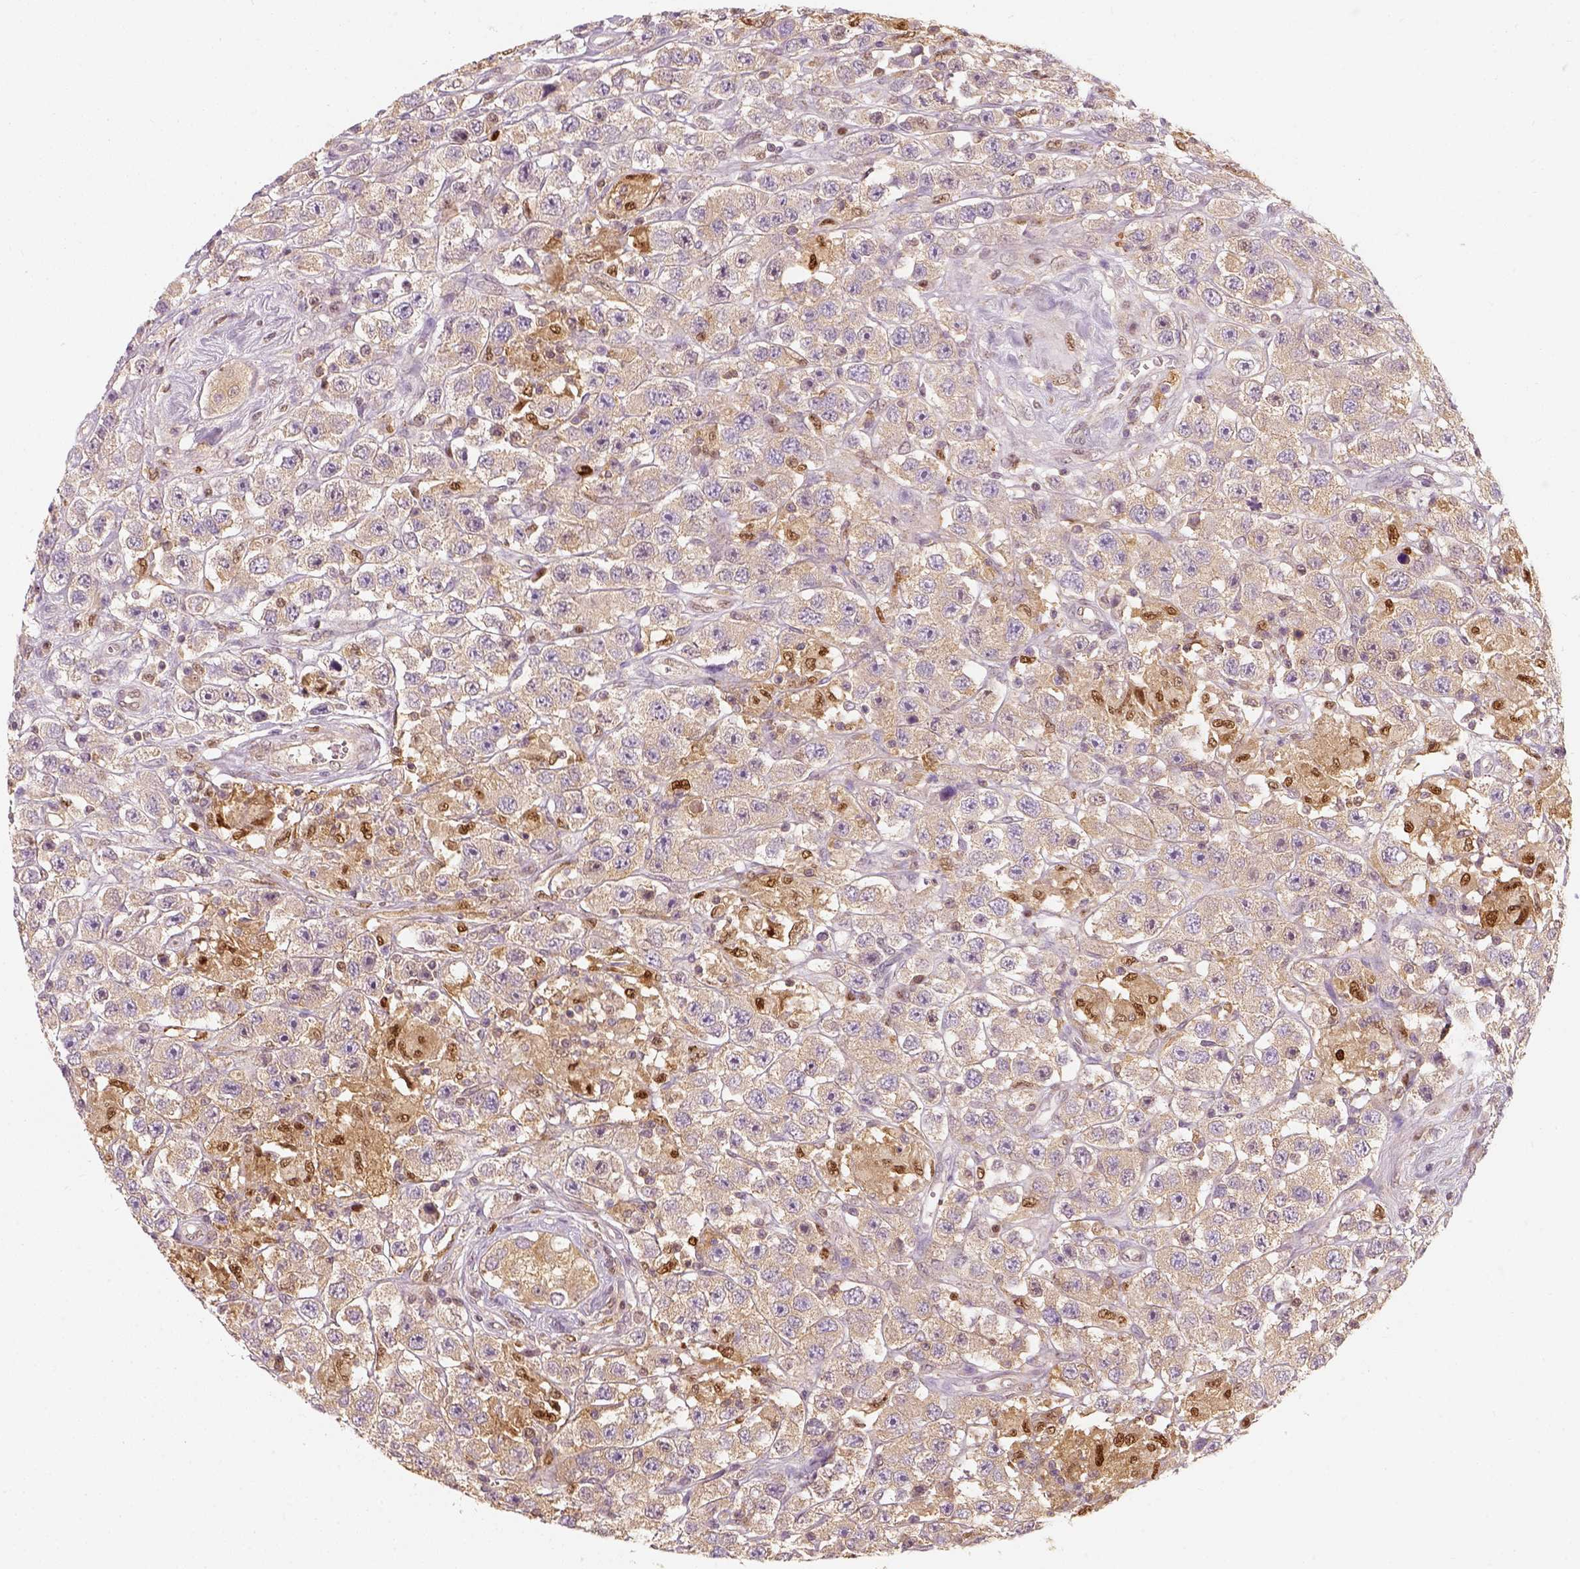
{"staining": {"intensity": "weak", "quantity": ">75%", "location": "cytoplasmic/membranous"}, "tissue": "testis cancer", "cell_type": "Tumor cells", "image_type": "cancer", "snomed": [{"axis": "morphology", "description": "Seminoma, NOS"}, {"axis": "topography", "description": "Testis"}], "caption": "IHC image of human testis cancer stained for a protein (brown), which exhibits low levels of weak cytoplasmic/membranous positivity in about >75% of tumor cells.", "gene": "SQSTM1", "patient": {"sex": "male", "age": 45}}